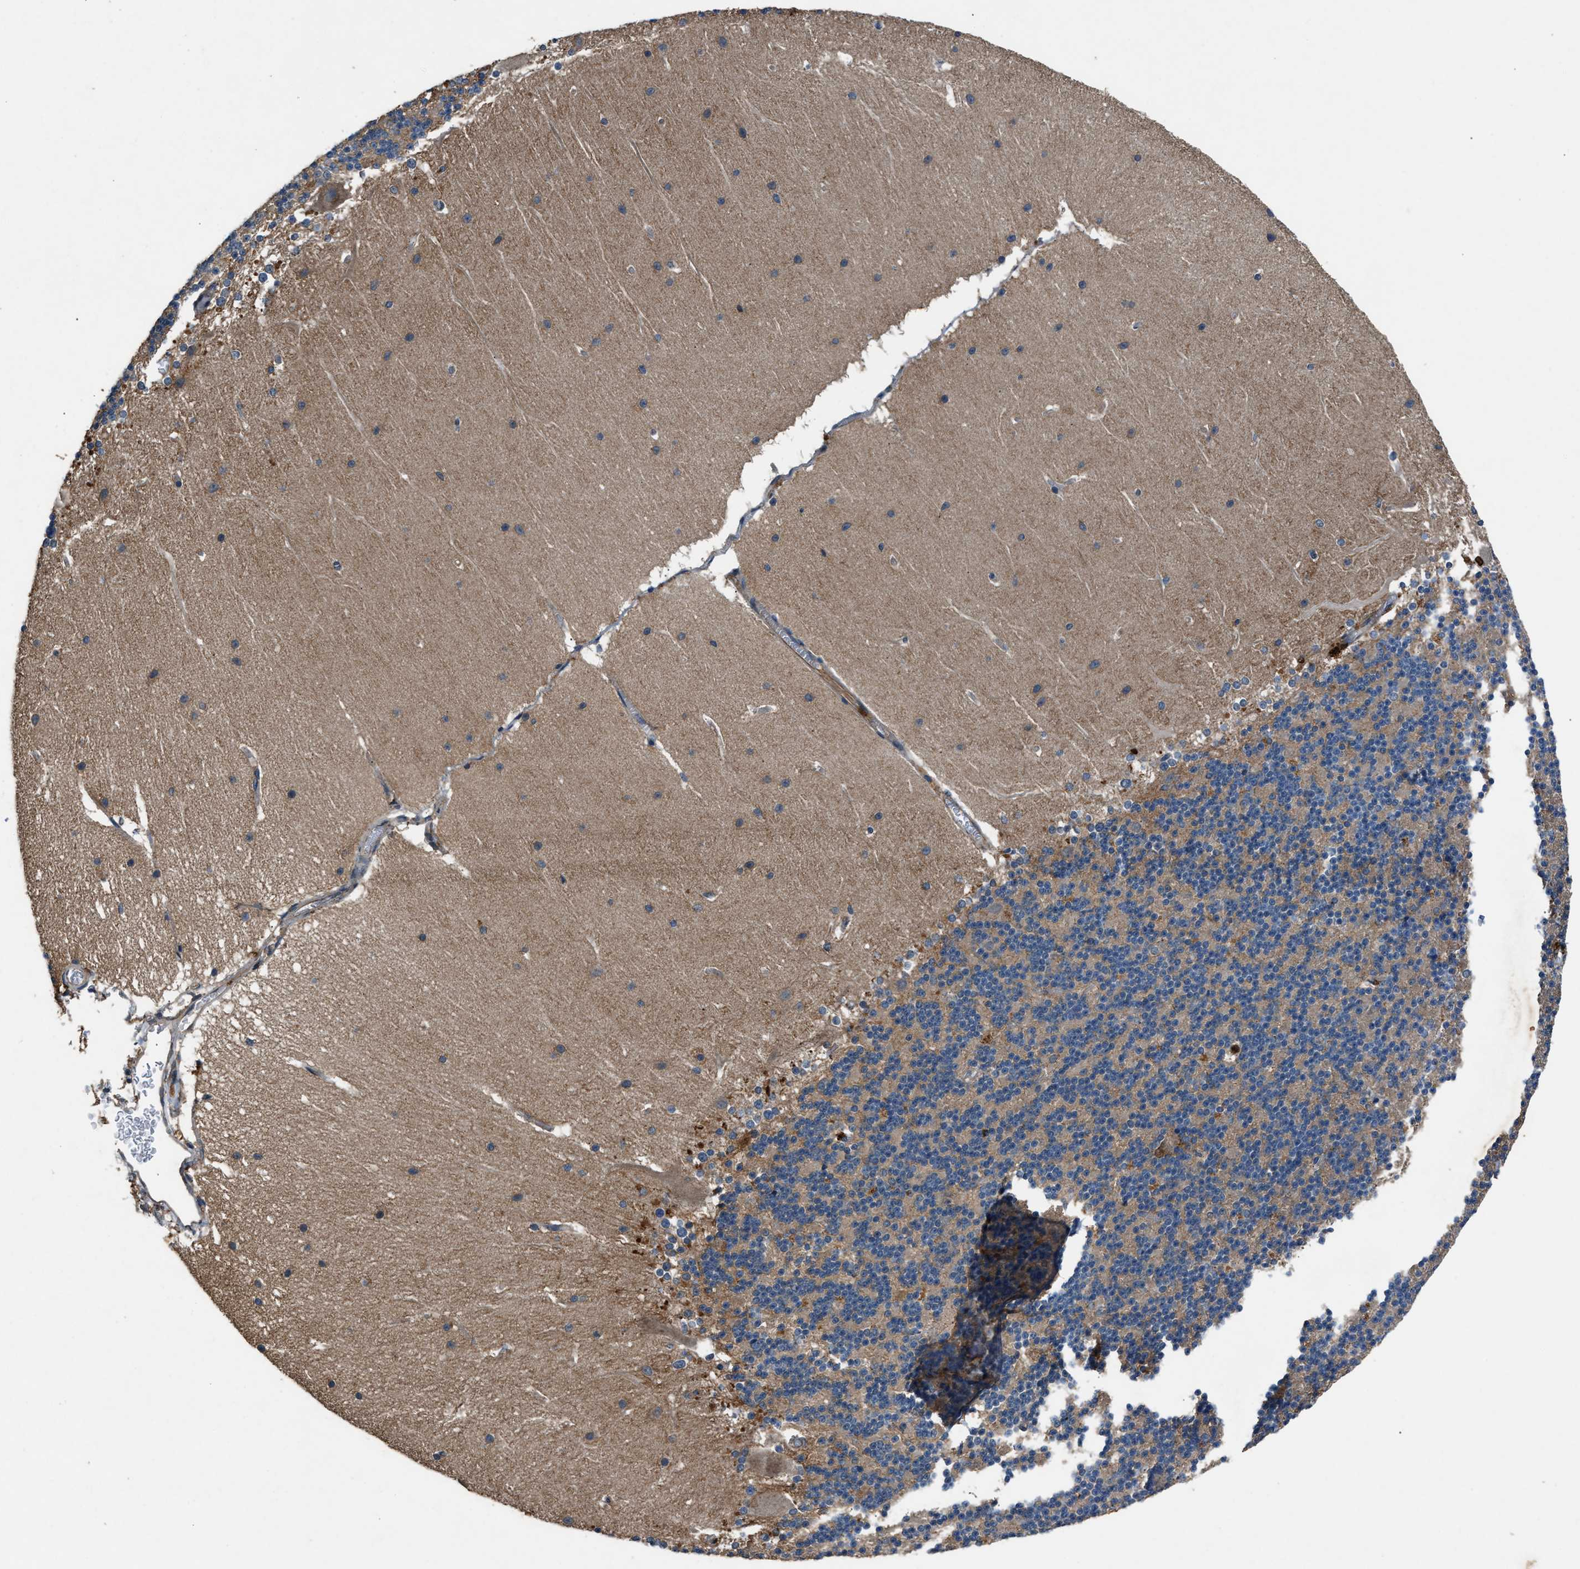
{"staining": {"intensity": "negative", "quantity": "none", "location": "none"}, "tissue": "cerebellum", "cell_type": "Cells in granular layer", "image_type": "normal", "snomed": [{"axis": "morphology", "description": "Normal tissue, NOS"}, {"axis": "topography", "description": "Cerebellum"}], "caption": "A photomicrograph of cerebellum stained for a protein demonstrates no brown staining in cells in granular layer.", "gene": "PPID", "patient": {"sex": "female", "age": 19}}